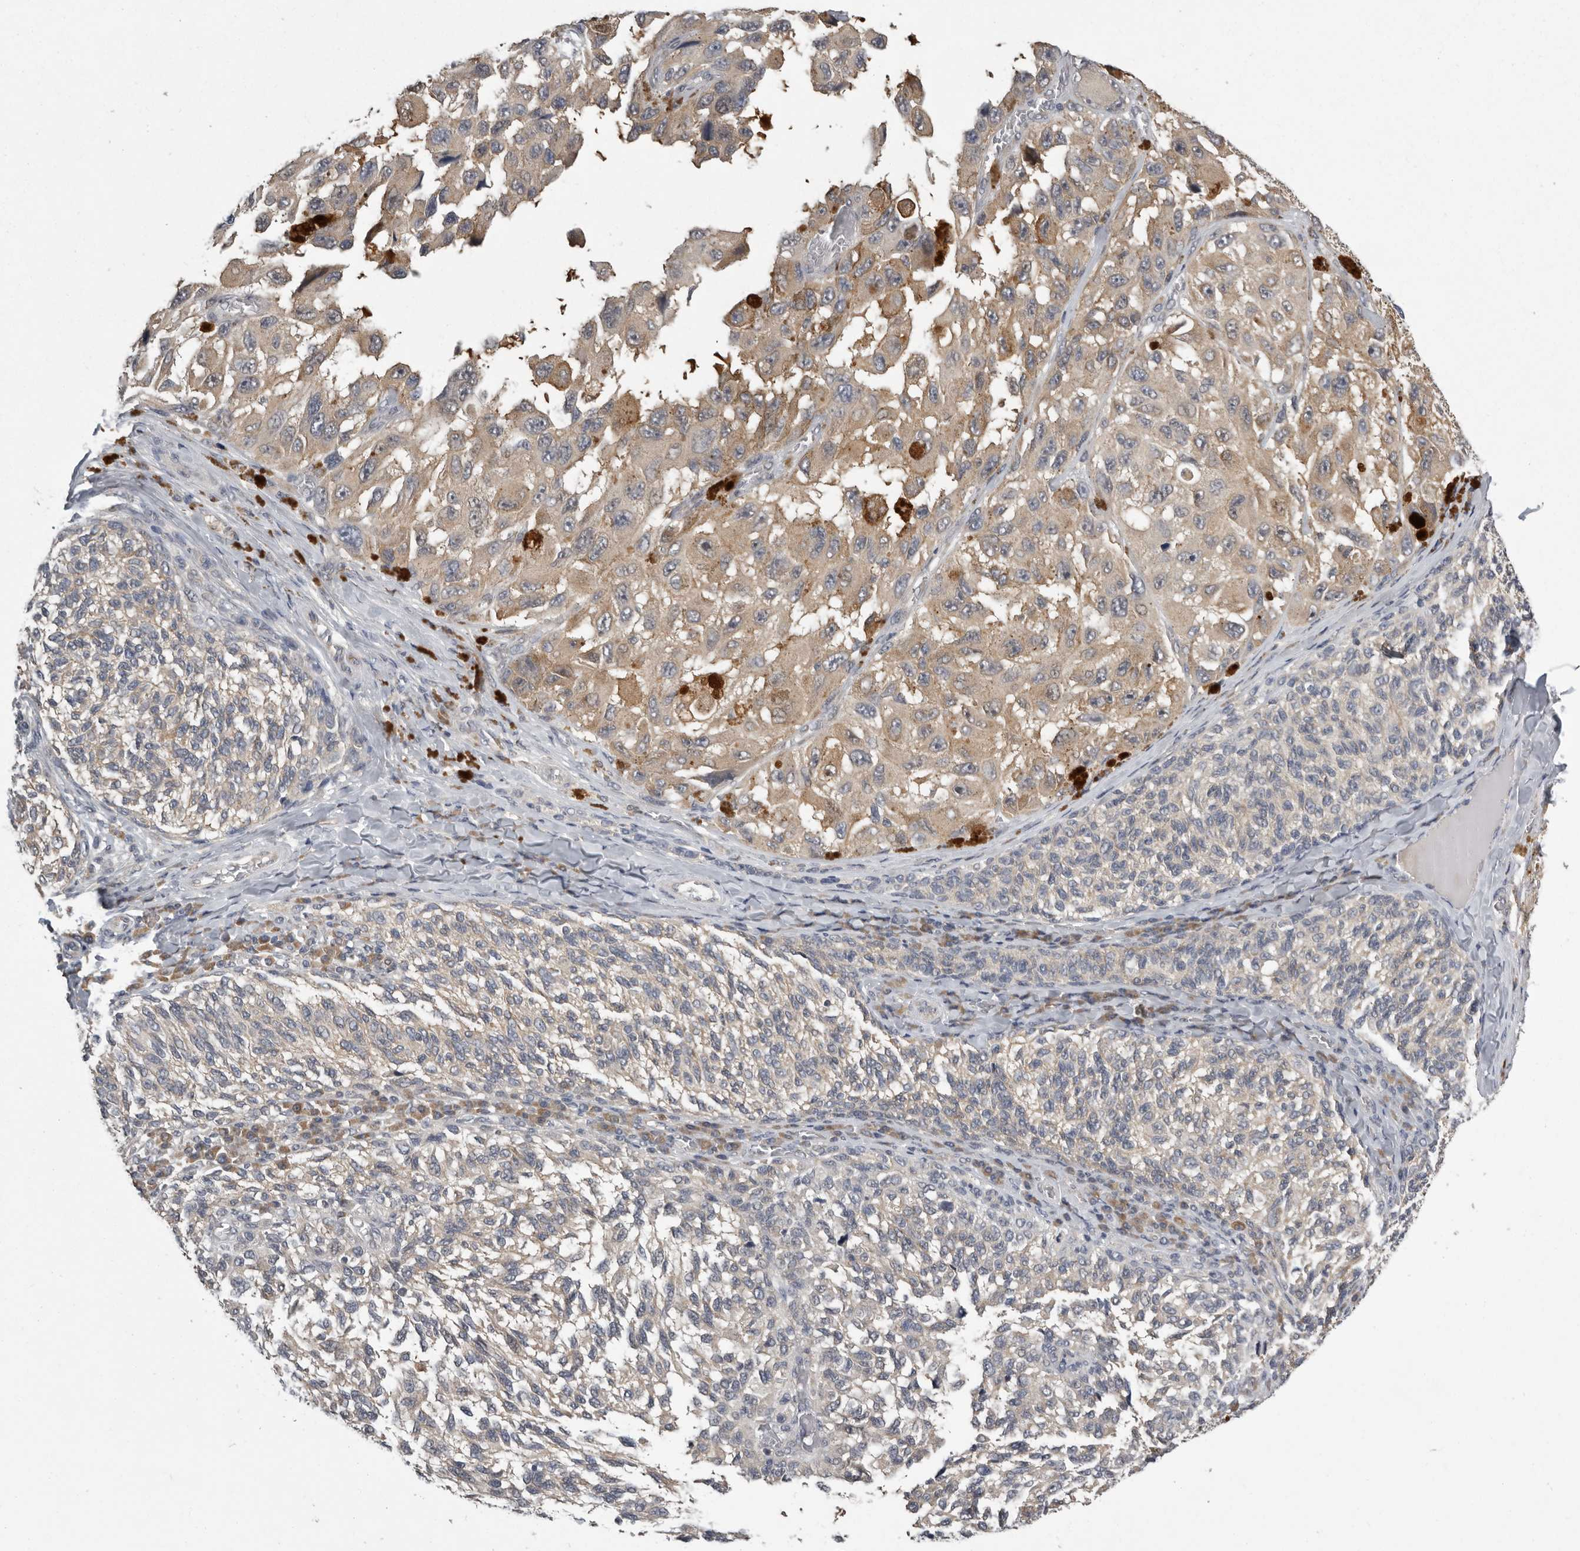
{"staining": {"intensity": "weak", "quantity": "25%-75%", "location": "cytoplasmic/membranous"}, "tissue": "melanoma", "cell_type": "Tumor cells", "image_type": "cancer", "snomed": [{"axis": "morphology", "description": "Malignant melanoma, NOS"}, {"axis": "topography", "description": "Skin"}], "caption": "Weak cytoplasmic/membranous expression for a protein is identified in approximately 25%-75% of tumor cells of melanoma using immunohistochemistry (IHC).", "gene": "RALGPS2", "patient": {"sex": "female", "age": 73}}